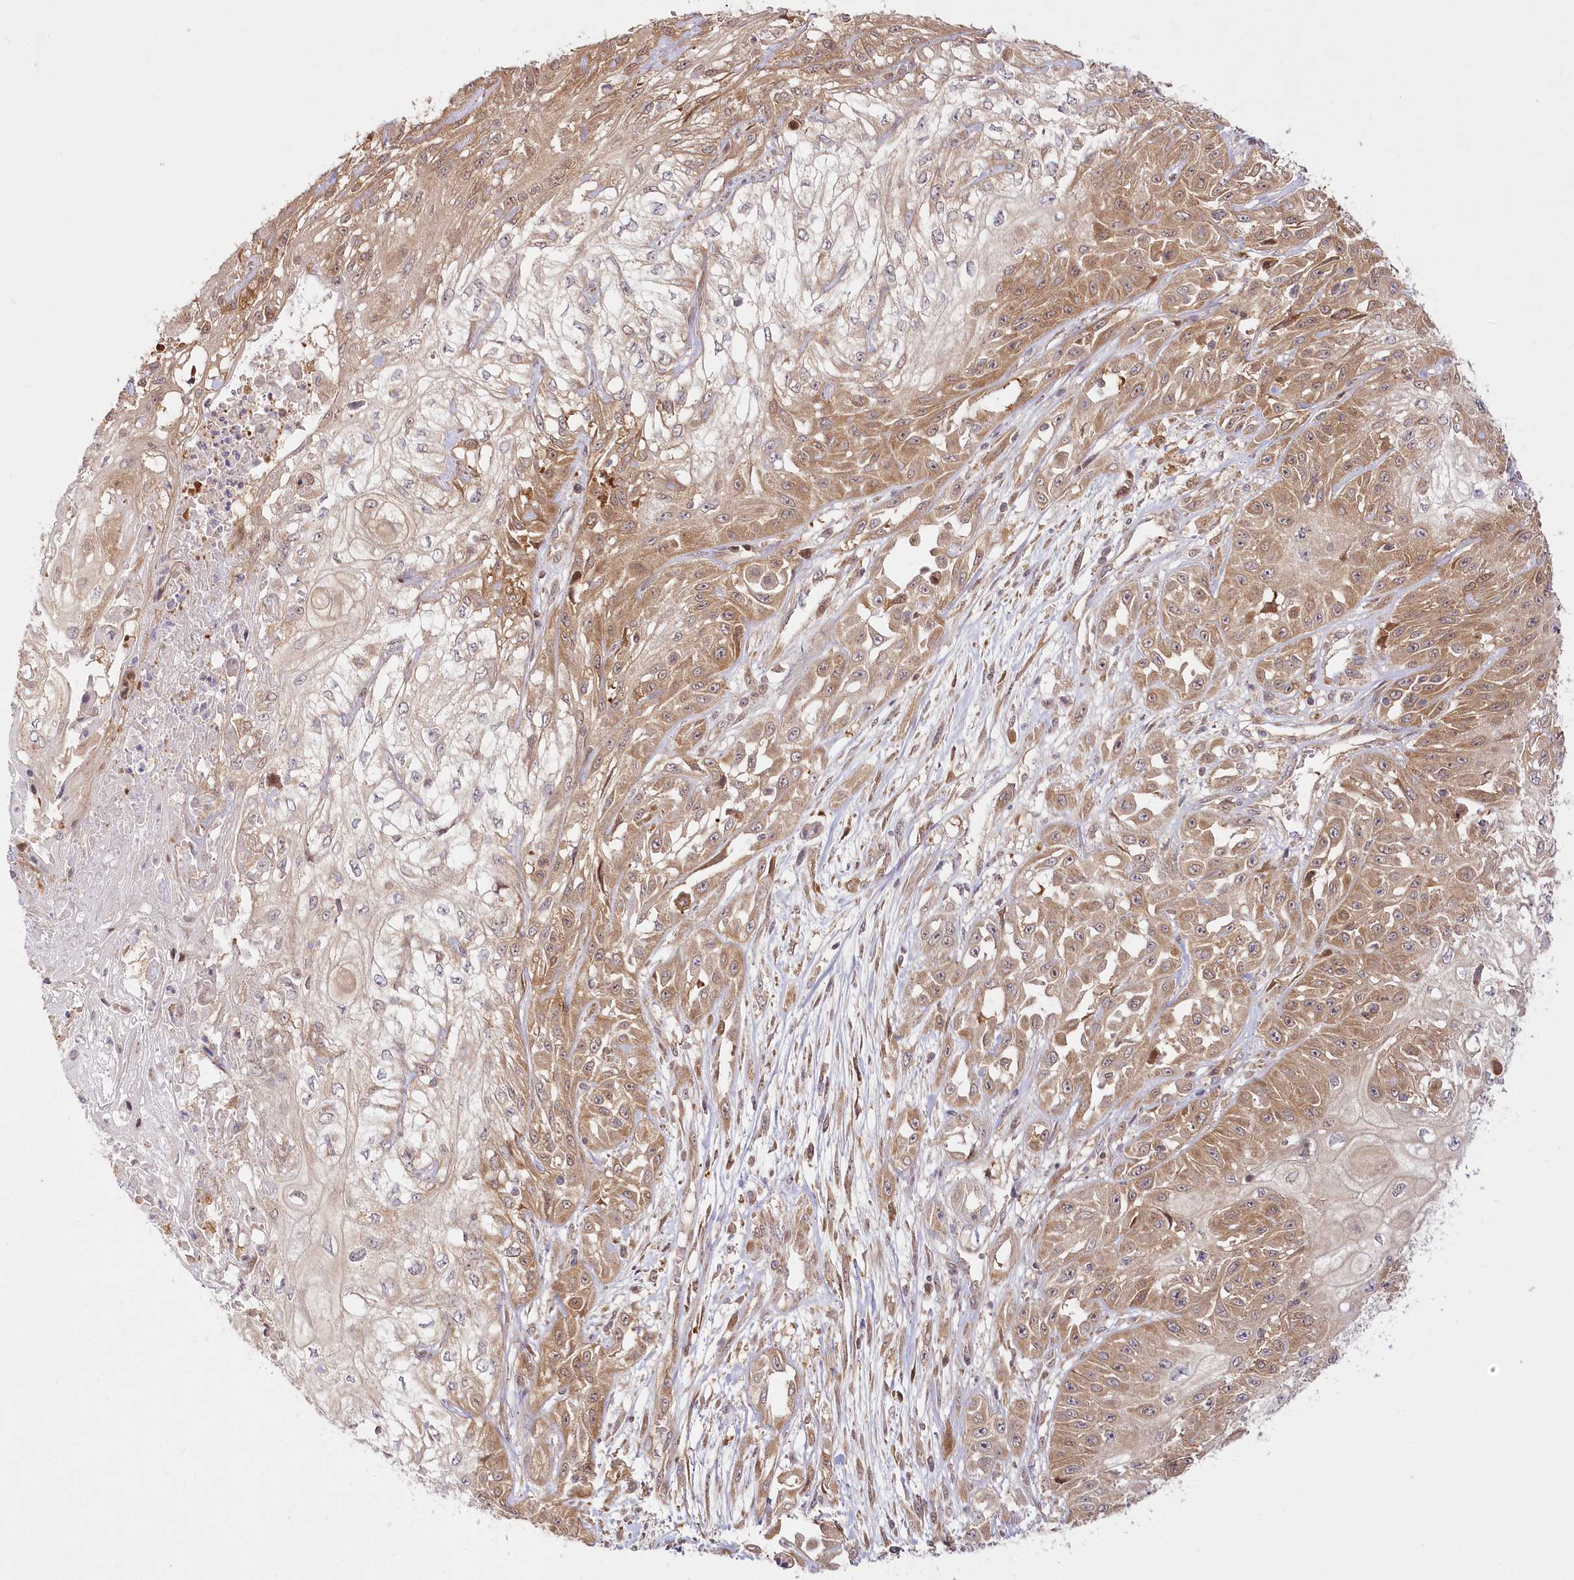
{"staining": {"intensity": "moderate", "quantity": "25%-75%", "location": "cytoplasmic/membranous"}, "tissue": "skin cancer", "cell_type": "Tumor cells", "image_type": "cancer", "snomed": [{"axis": "morphology", "description": "Squamous cell carcinoma, NOS"}, {"axis": "morphology", "description": "Squamous cell carcinoma, metastatic, NOS"}, {"axis": "topography", "description": "Skin"}, {"axis": "topography", "description": "Lymph node"}], "caption": "IHC of skin metastatic squamous cell carcinoma shows medium levels of moderate cytoplasmic/membranous staining in about 25%-75% of tumor cells.", "gene": "INPP4B", "patient": {"sex": "male", "age": 75}}